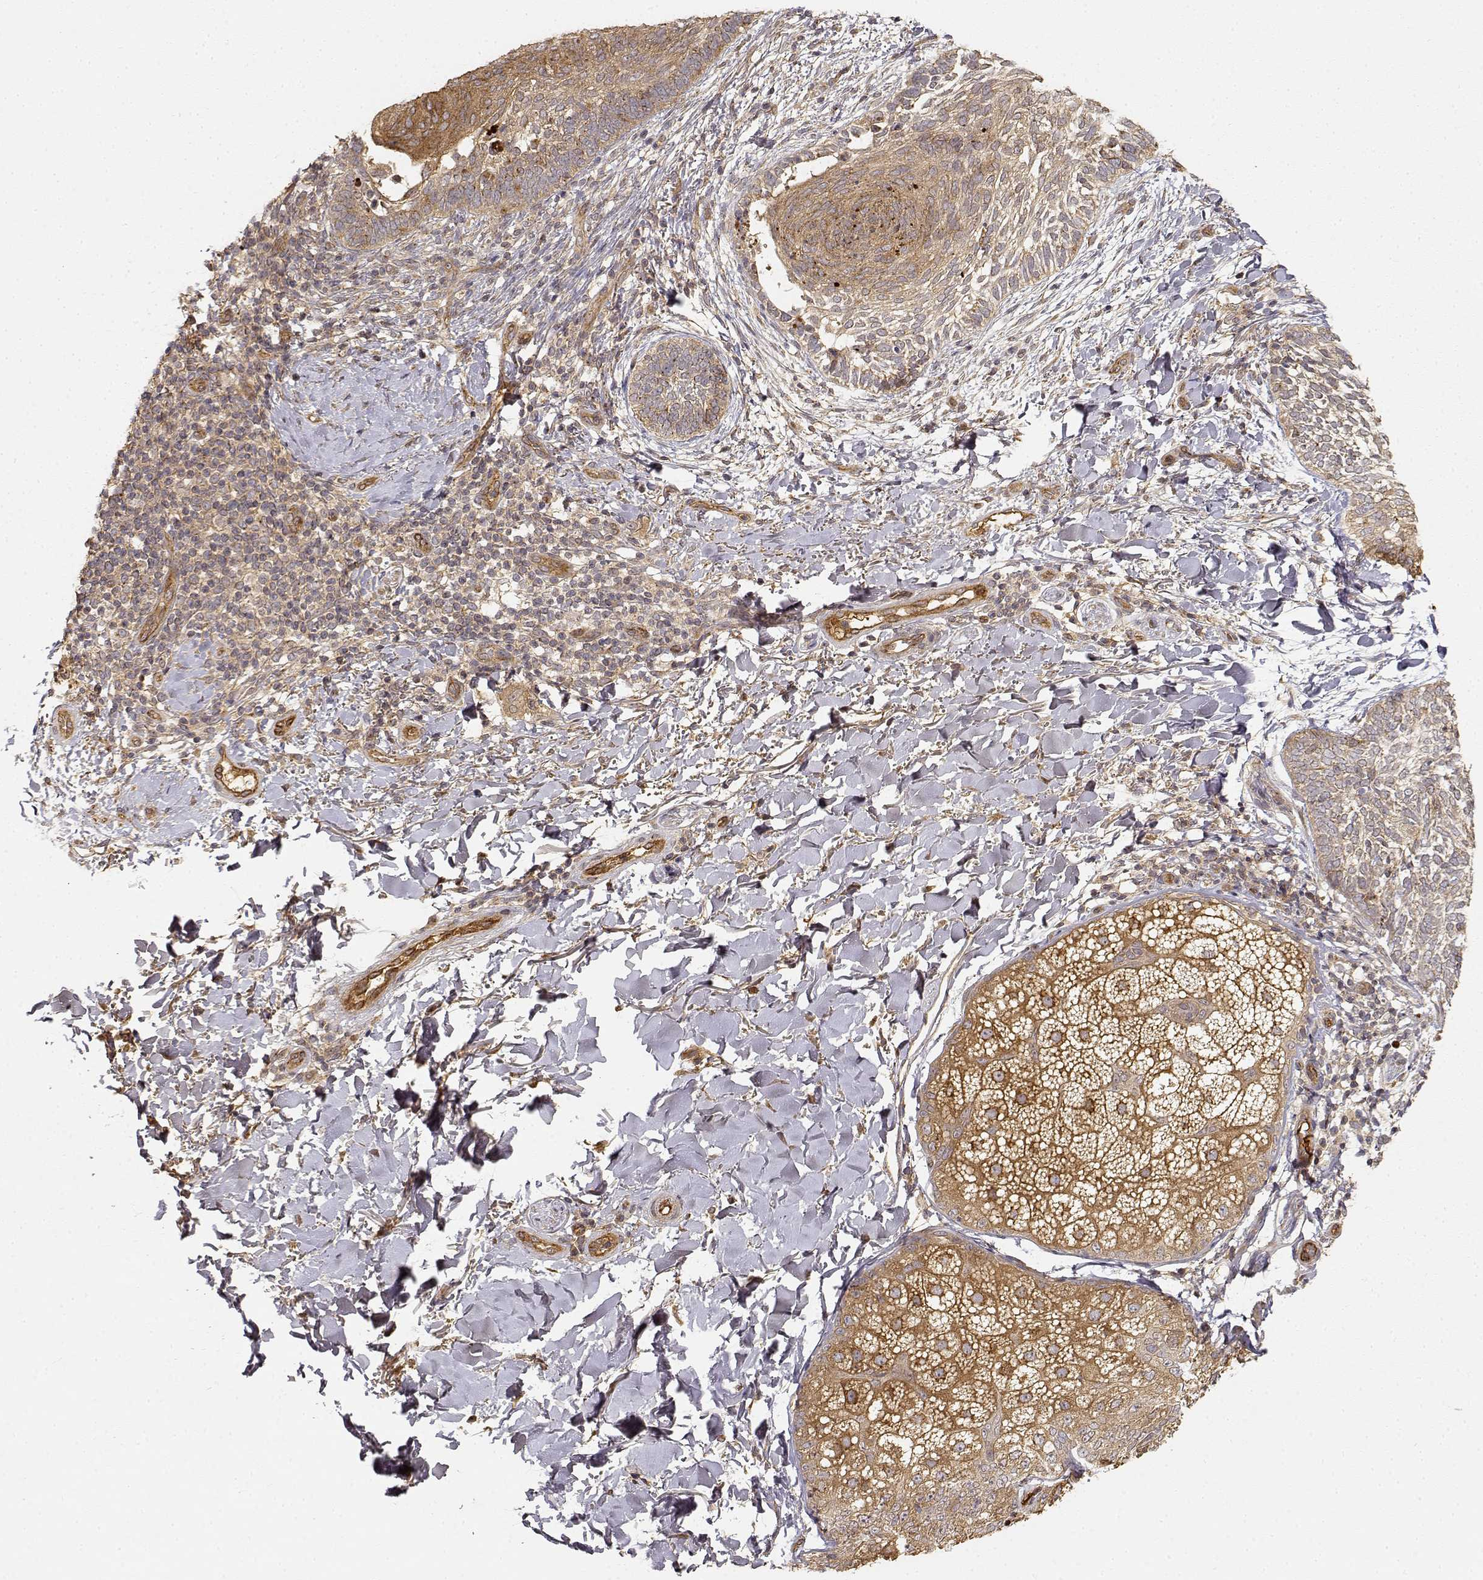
{"staining": {"intensity": "weak", "quantity": ">75%", "location": "cytoplasmic/membranous"}, "tissue": "skin cancer", "cell_type": "Tumor cells", "image_type": "cancer", "snomed": [{"axis": "morphology", "description": "Normal tissue, NOS"}, {"axis": "morphology", "description": "Basal cell carcinoma"}, {"axis": "topography", "description": "Skin"}], "caption": "Protein analysis of skin basal cell carcinoma tissue exhibits weak cytoplasmic/membranous positivity in approximately >75% of tumor cells. The staining was performed using DAB (3,3'-diaminobenzidine) to visualize the protein expression in brown, while the nuclei were stained in blue with hematoxylin (Magnification: 20x).", "gene": "CDK5RAP2", "patient": {"sex": "male", "age": 46}}